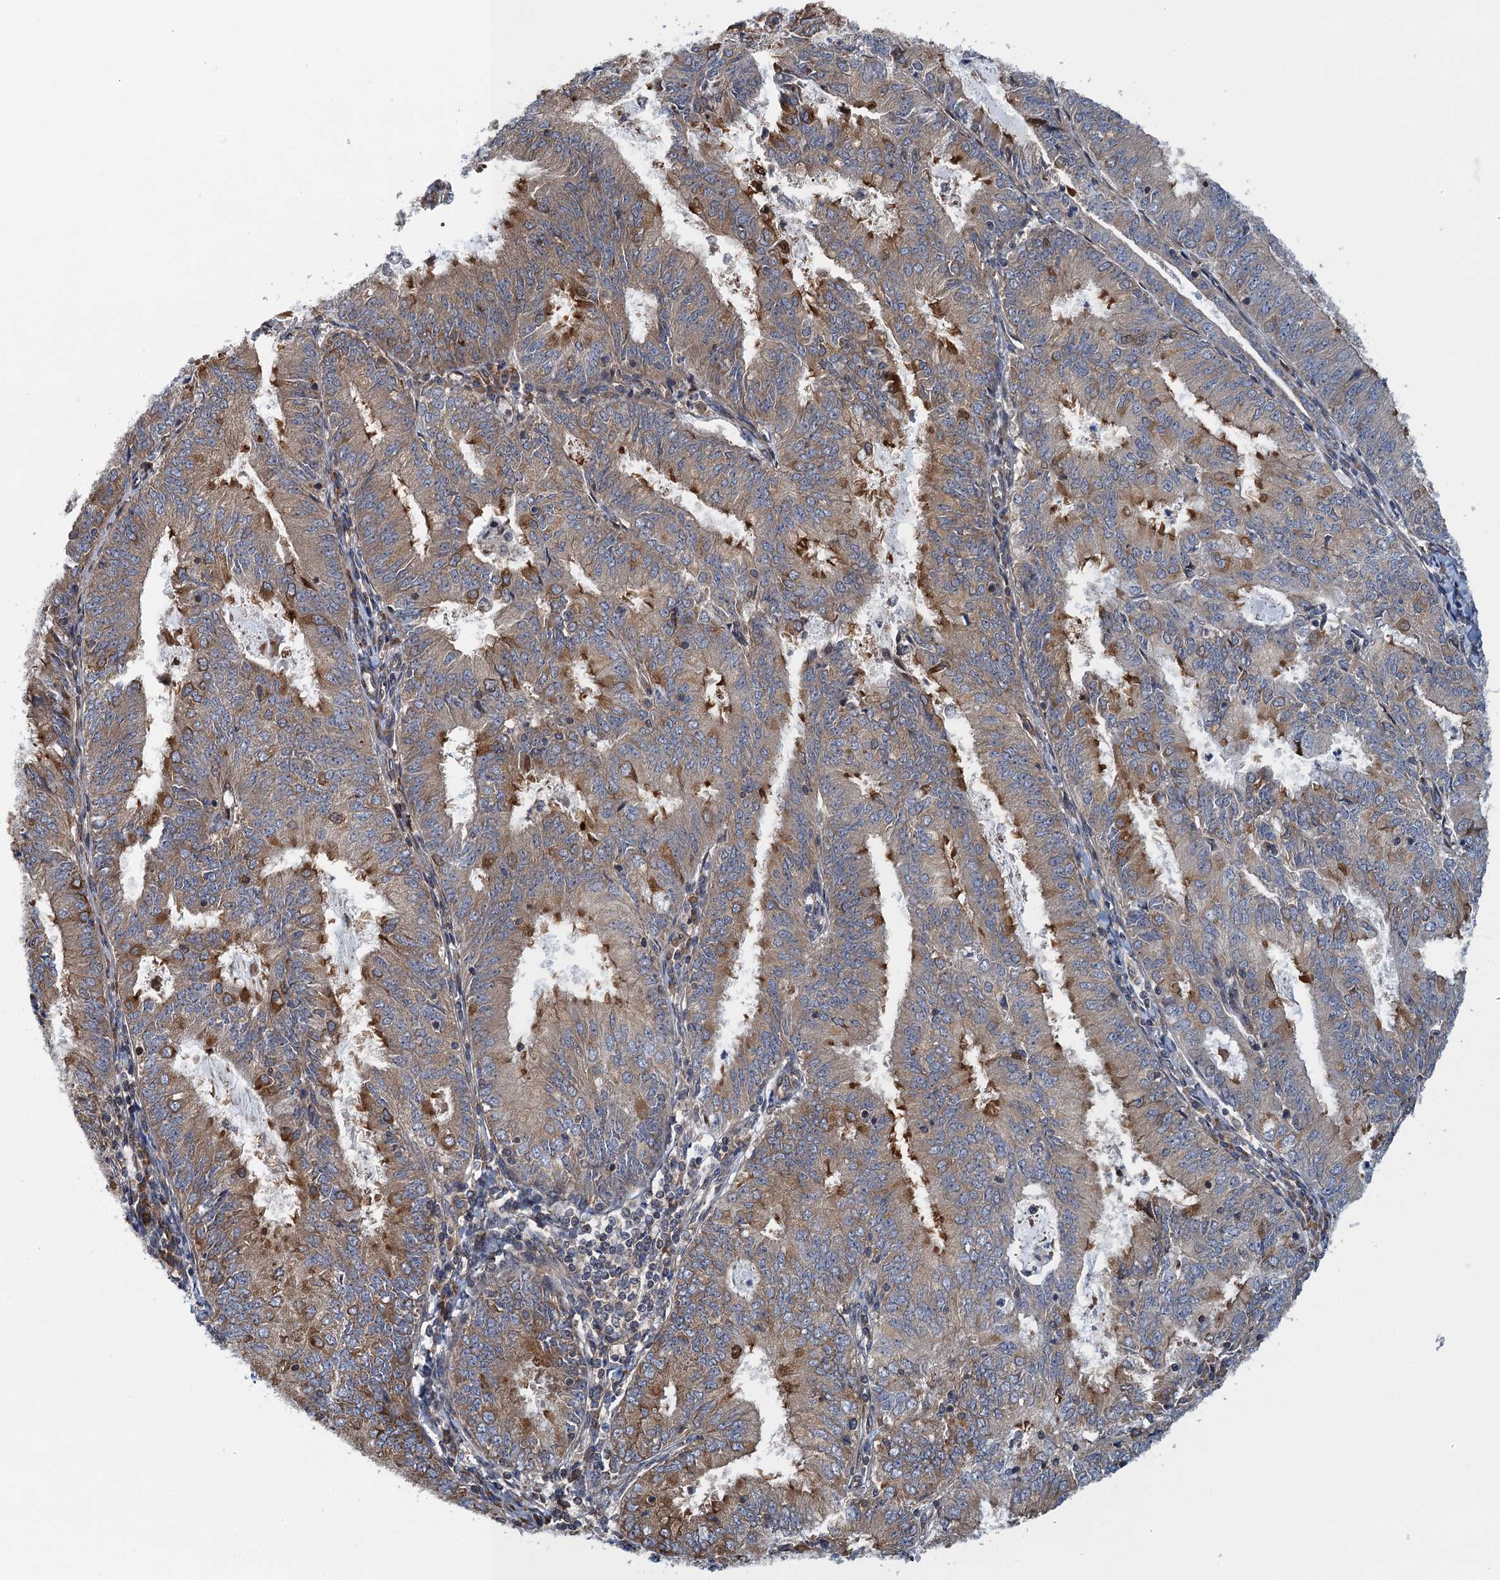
{"staining": {"intensity": "weak", "quantity": ">75%", "location": "cytoplasmic/membranous"}, "tissue": "endometrial cancer", "cell_type": "Tumor cells", "image_type": "cancer", "snomed": [{"axis": "morphology", "description": "Adenocarcinoma, NOS"}, {"axis": "topography", "description": "Endometrium"}], "caption": "Adenocarcinoma (endometrial) stained for a protein shows weak cytoplasmic/membranous positivity in tumor cells. (brown staining indicates protein expression, while blue staining denotes nuclei).", "gene": "MDM1", "patient": {"sex": "female", "age": 57}}